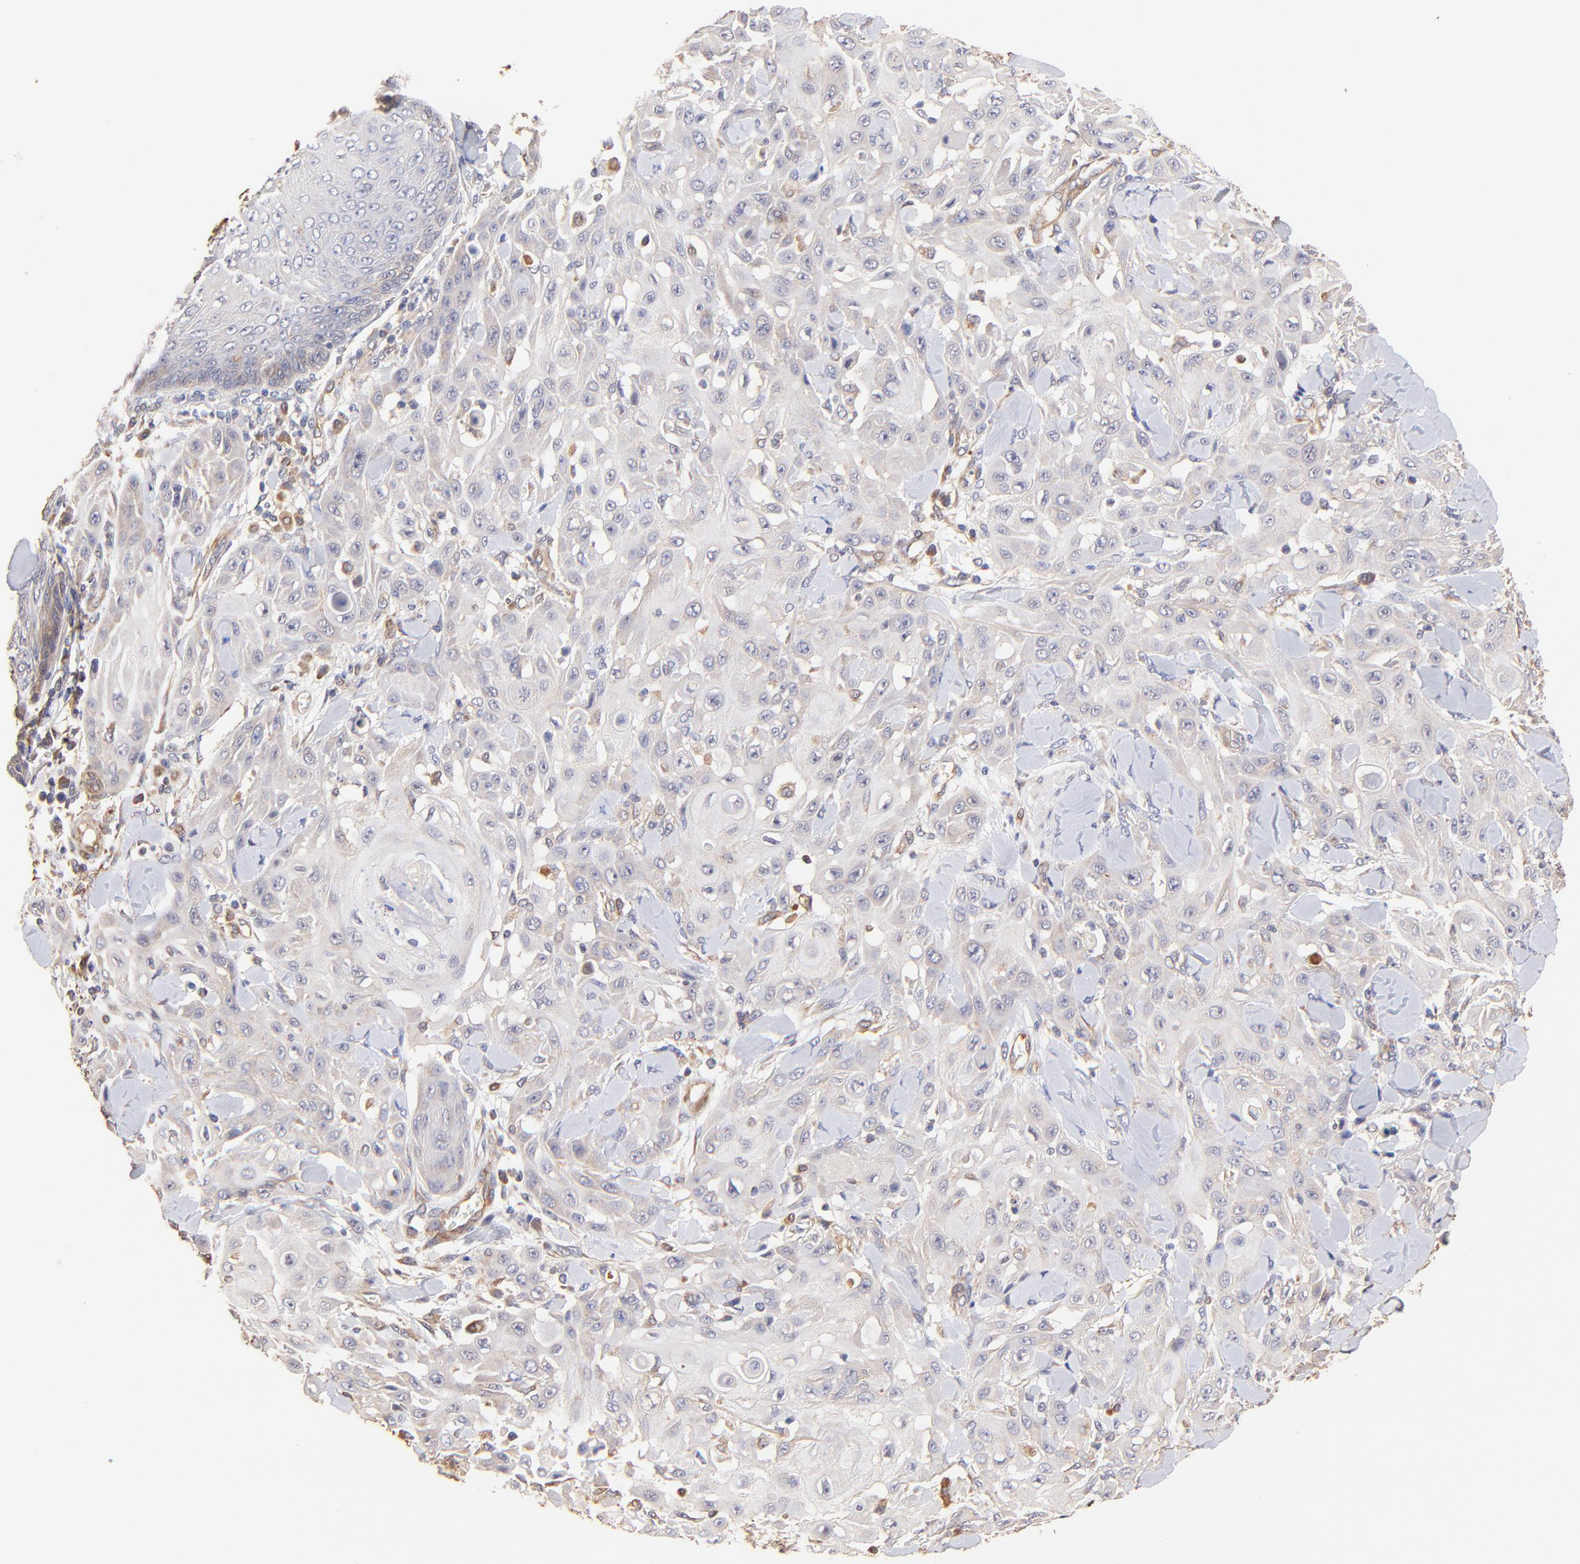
{"staining": {"intensity": "weak", "quantity": "25%-75%", "location": "cytoplasmic/membranous"}, "tissue": "skin cancer", "cell_type": "Tumor cells", "image_type": "cancer", "snomed": [{"axis": "morphology", "description": "Squamous cell carcinoma, NOS"}, {"axis": "topography", "description": "Skin"}], "caption": "IHC of human skin cancer (squamous cell carcinoma) reveals low levels of weak cytoplasmic/membranous staining in about 25%-75% of tumor cells.", "gene": "TNFAIP3", "patient": {"sex": "male", "age": 24}}